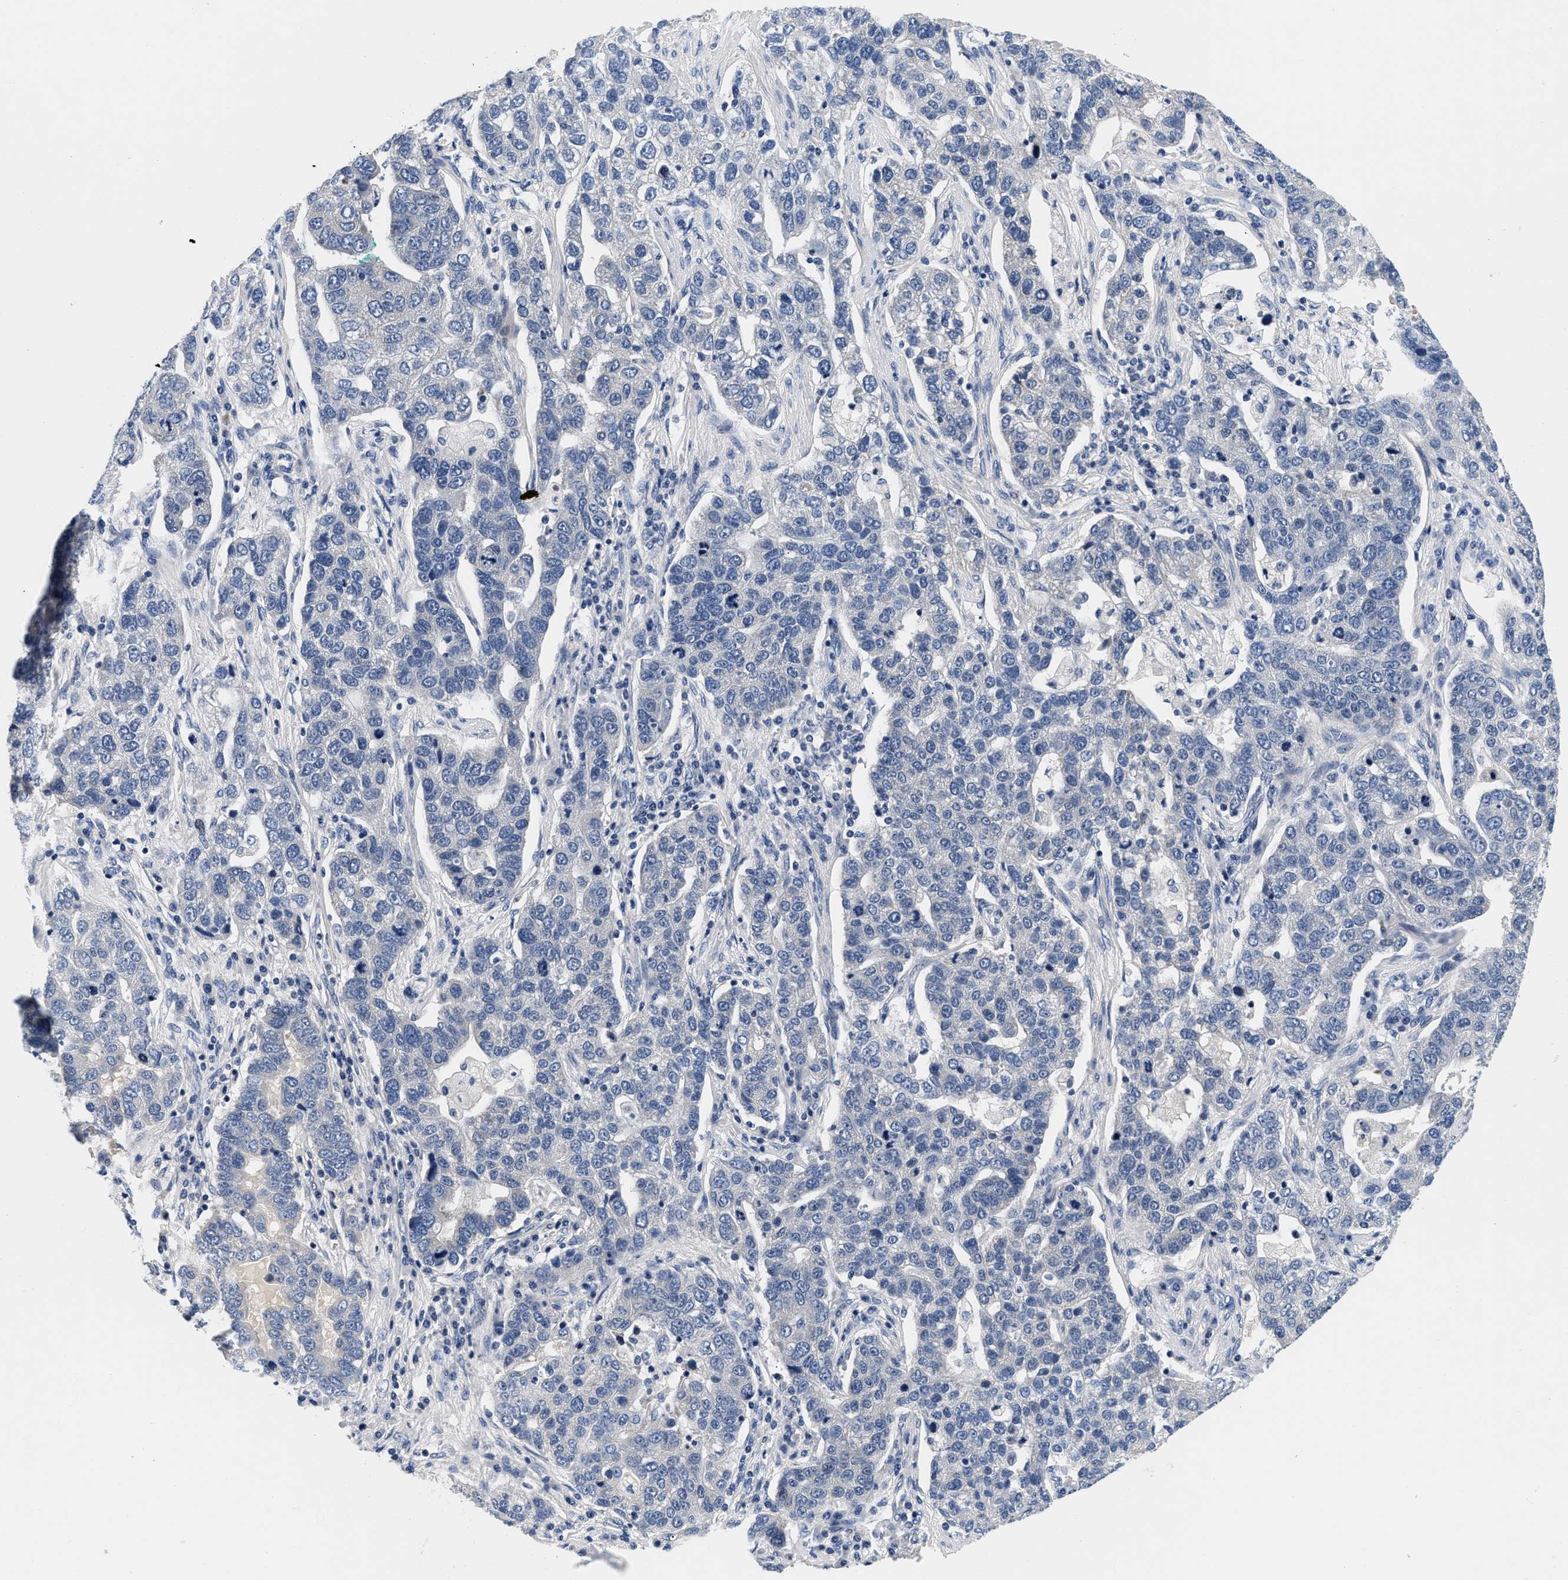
{"staining": {"intensity": "negative", "quantity": "none", "location": "none"}, "tissue": "pancreatic cancer", "cell_type": "Tumor cells", "image_type": "cancer", "snomed": [{"axis": "morphology", "description": "Adenocarcinoma, NOS"}, {"axis": "topography", "description": "Pancreas"}], "caption": "An IHC image of adenocarcinoma (pancreatic) is shown. There is no staining in tumor cells of adenocarcinoma (pancreatic). (DAB immunohistochemistry, high magnification).", "gene": "PDP1", "patient": {"sex": "female", "age": 61}}